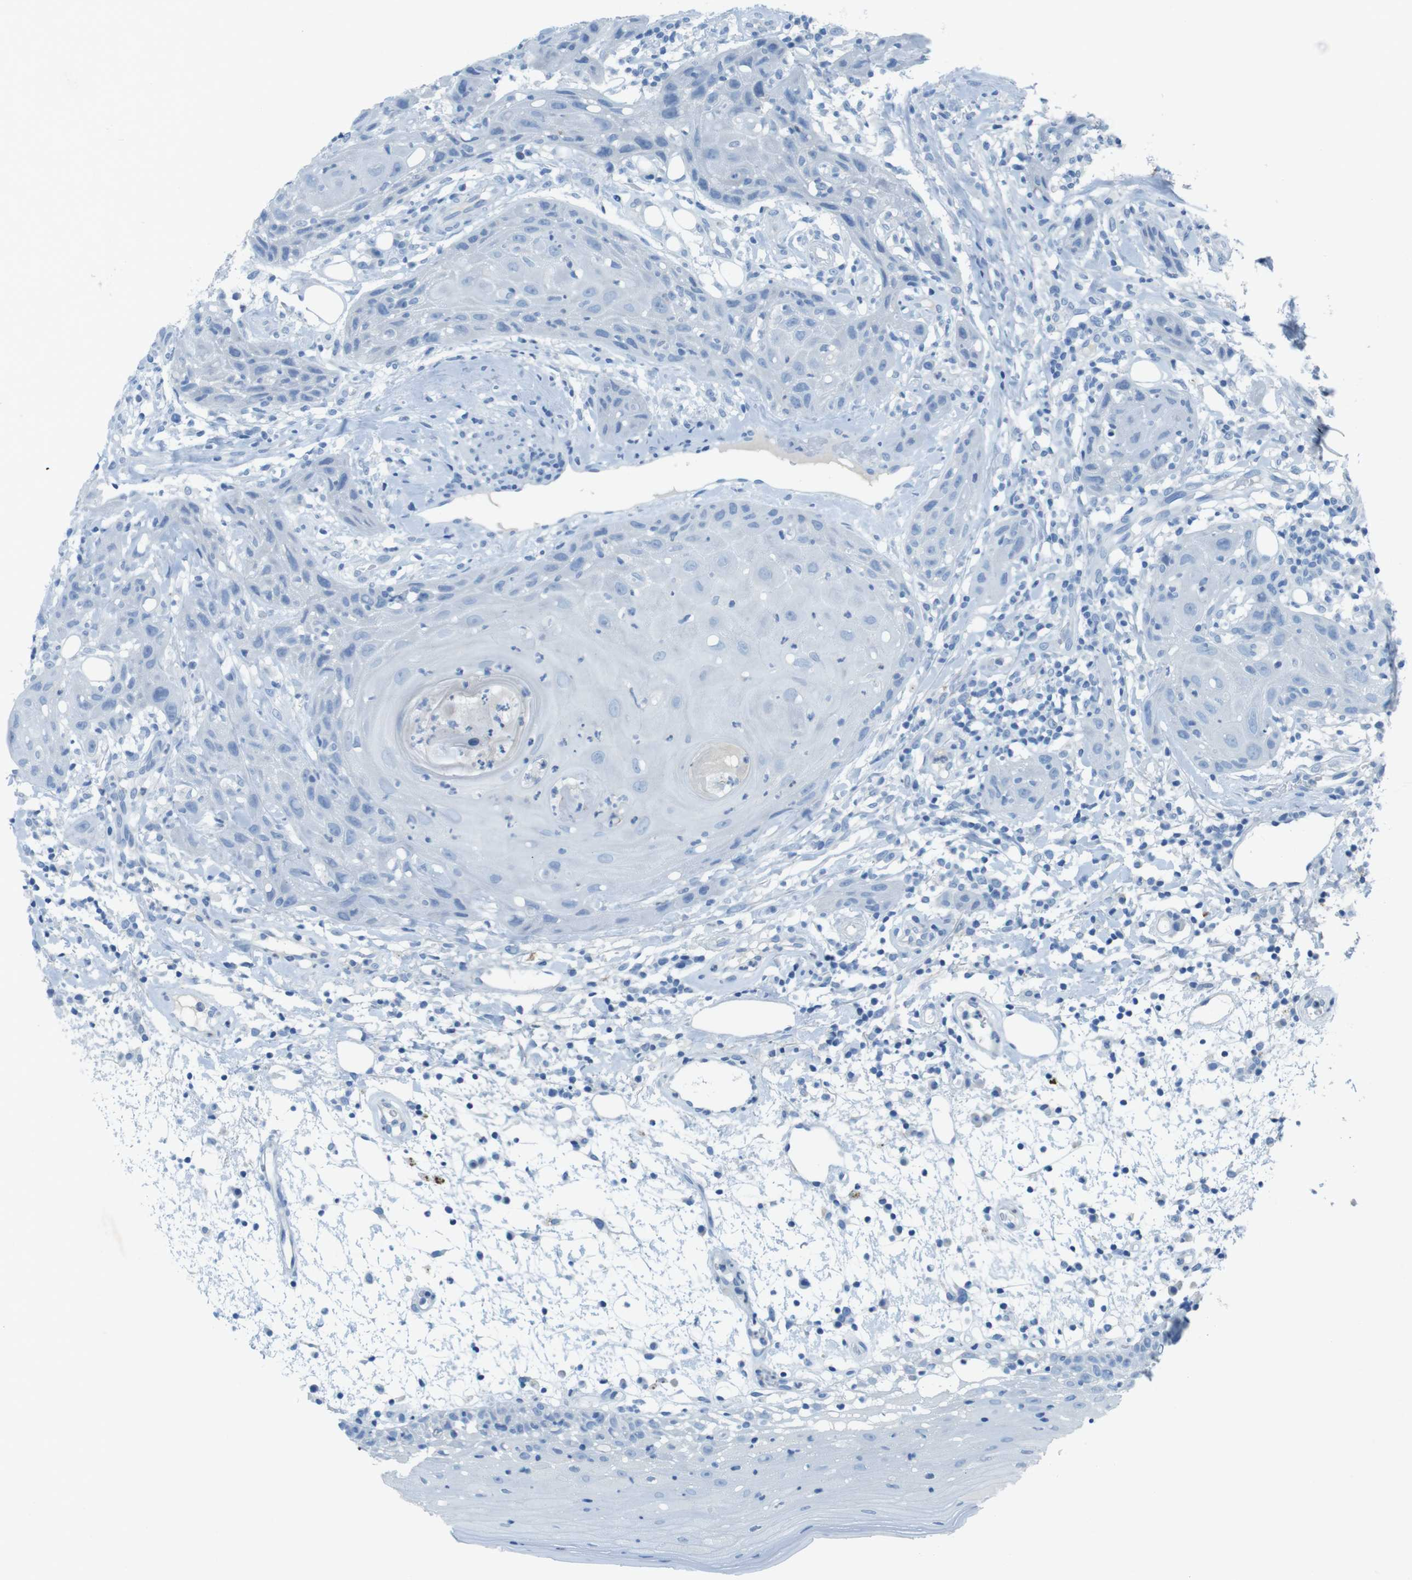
{"staining": {"intensity": "negative", "quantity": "none", "location": "none"}, "tissue": "oral mucosa", "cell_type": "Squamous epithelial cells", "image_type": "normal", "snomed": [{"axis": "morphology", "description": "Normal tissue, NOS"}, {"axis": "morphology", "description": "Squamous cell carcinoma, NOS"}, {"axis": "topography", "description": "Skeletal muscle"}, {"axis": "topography", "description": "Oral tissue"}], "caption": "Immunohistochemistry micrograph of normal oral mucosa: oral mucosa stained with DAB demonstrates no significant protein expression in squamous epithelial cells.", "gene": "CD320", "patient": {"sex": "male", "age": 71}}